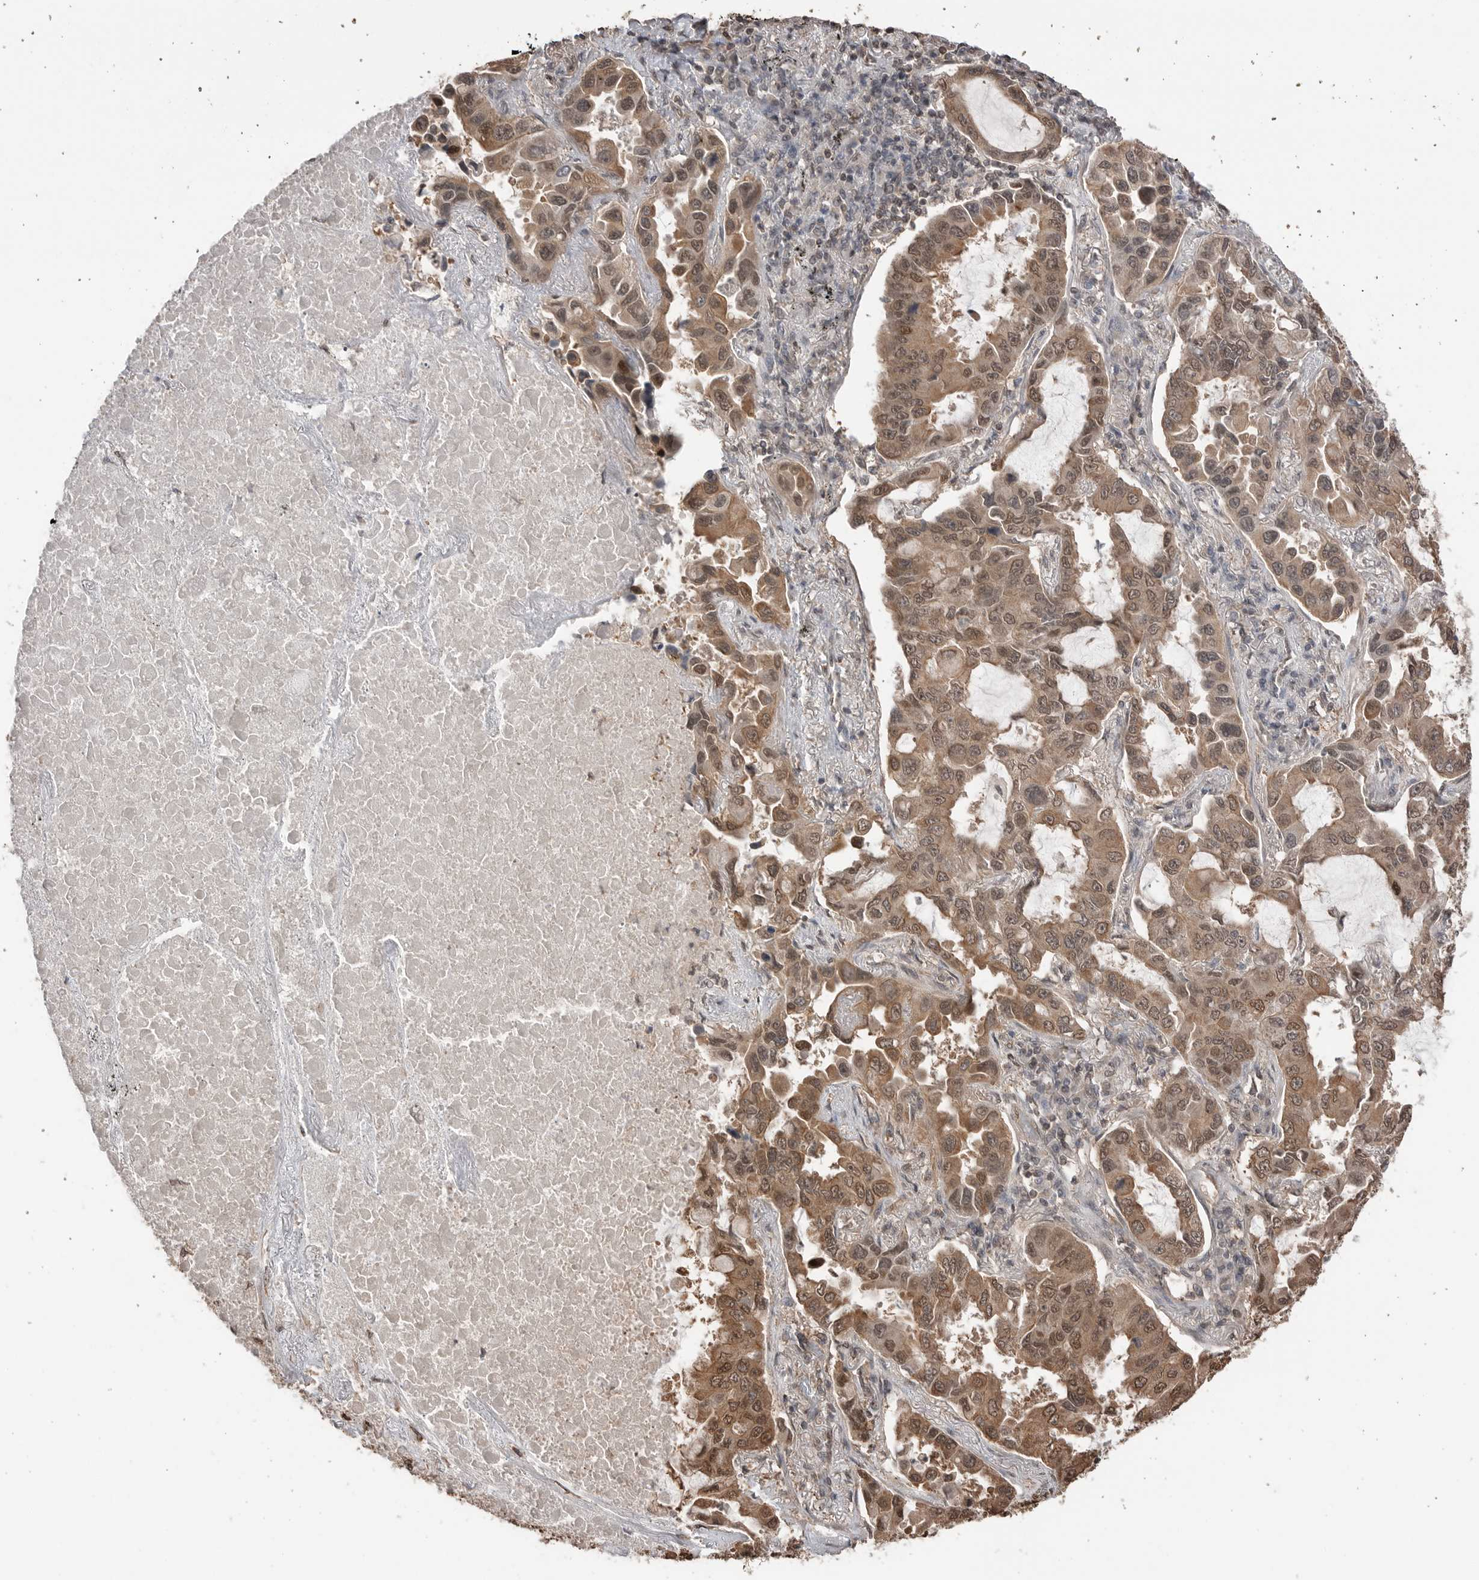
{"staining": {"intensity": "moderate", "quantity": ">75%", "location": "cytoplasmic/membranous,nuclear"}, "tissue": "lung cancer", "cell_type": "Tumor cells", "image_type": "cancer", "snomed": [{"axis": "morphology", "description": "Adenocarcinoma, NOS"}, {"axis": "topography", "description": "Lung"}], "caption": "High-magnification brightfield microscopy of lung cancer stained with DAB (brown) and counterstained with hematoxylin (blue). tumor cells exhibit moderate cytoplasmic/membranous and nuclear expression is identified in approximately>75% of cells.", "gene": "PEAK1", "patient": {"sex": "male", "age": 64}}